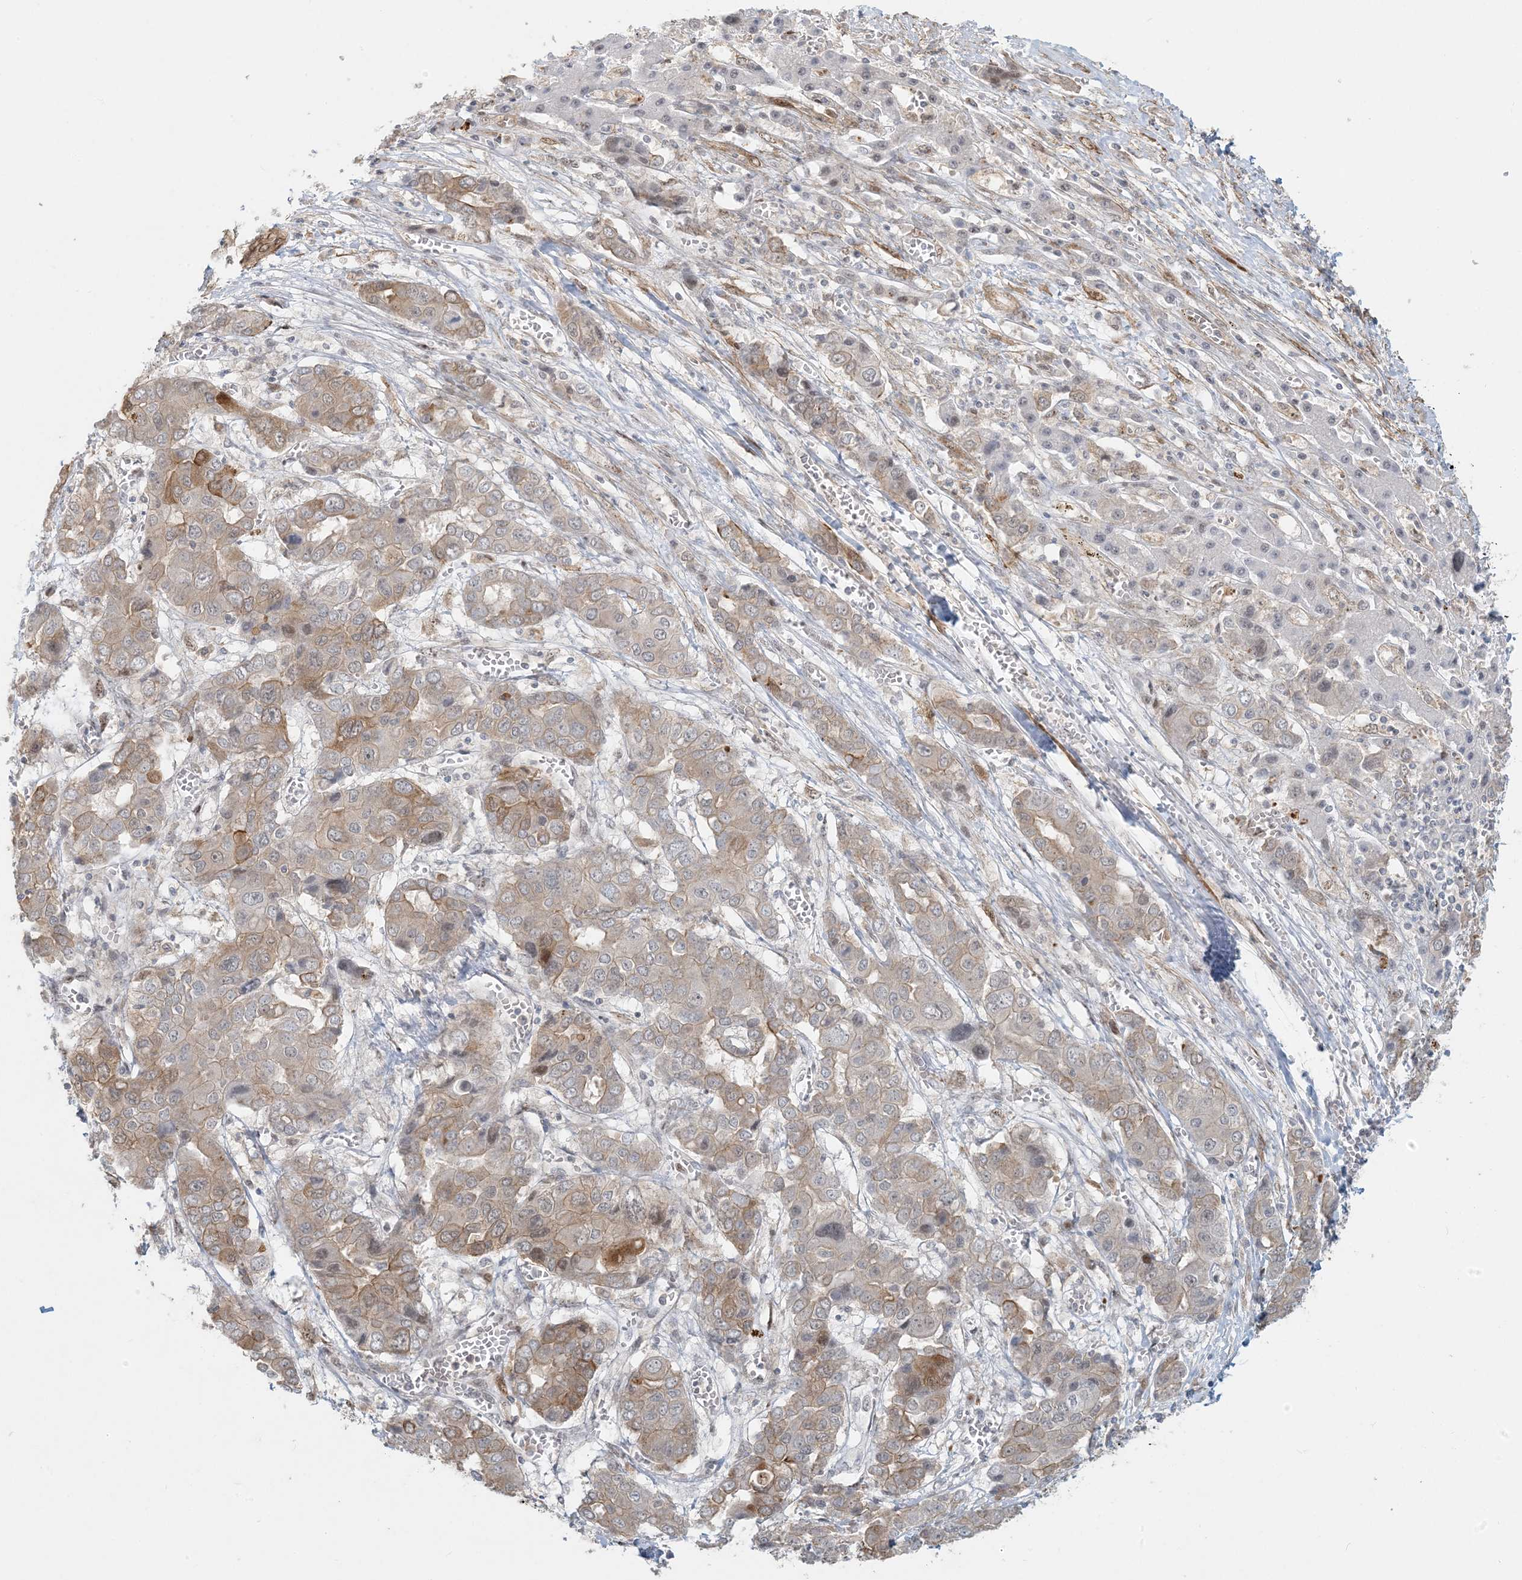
{"staining": {"intensity": "moderate", "quantity": "<25%", "location": "cytoplasmic/membranous"}, "tissue": "liver cancer", "cell_type": "Tumor cells", "image_type": "cancer", "snomed": [{"axis": "morphology", "description": "Cholangiocarcinoma"}, {"axis": "topography", "description": "Liver"}], "caption": "A low amount of moderate cytoplasmic/membranous staining is seen in approximately <25% of tumor cells in cholangiocarcinoma (liver) tissue.", "gene": "BCORL1", "patient": {"sex": "male", "age": 67}}